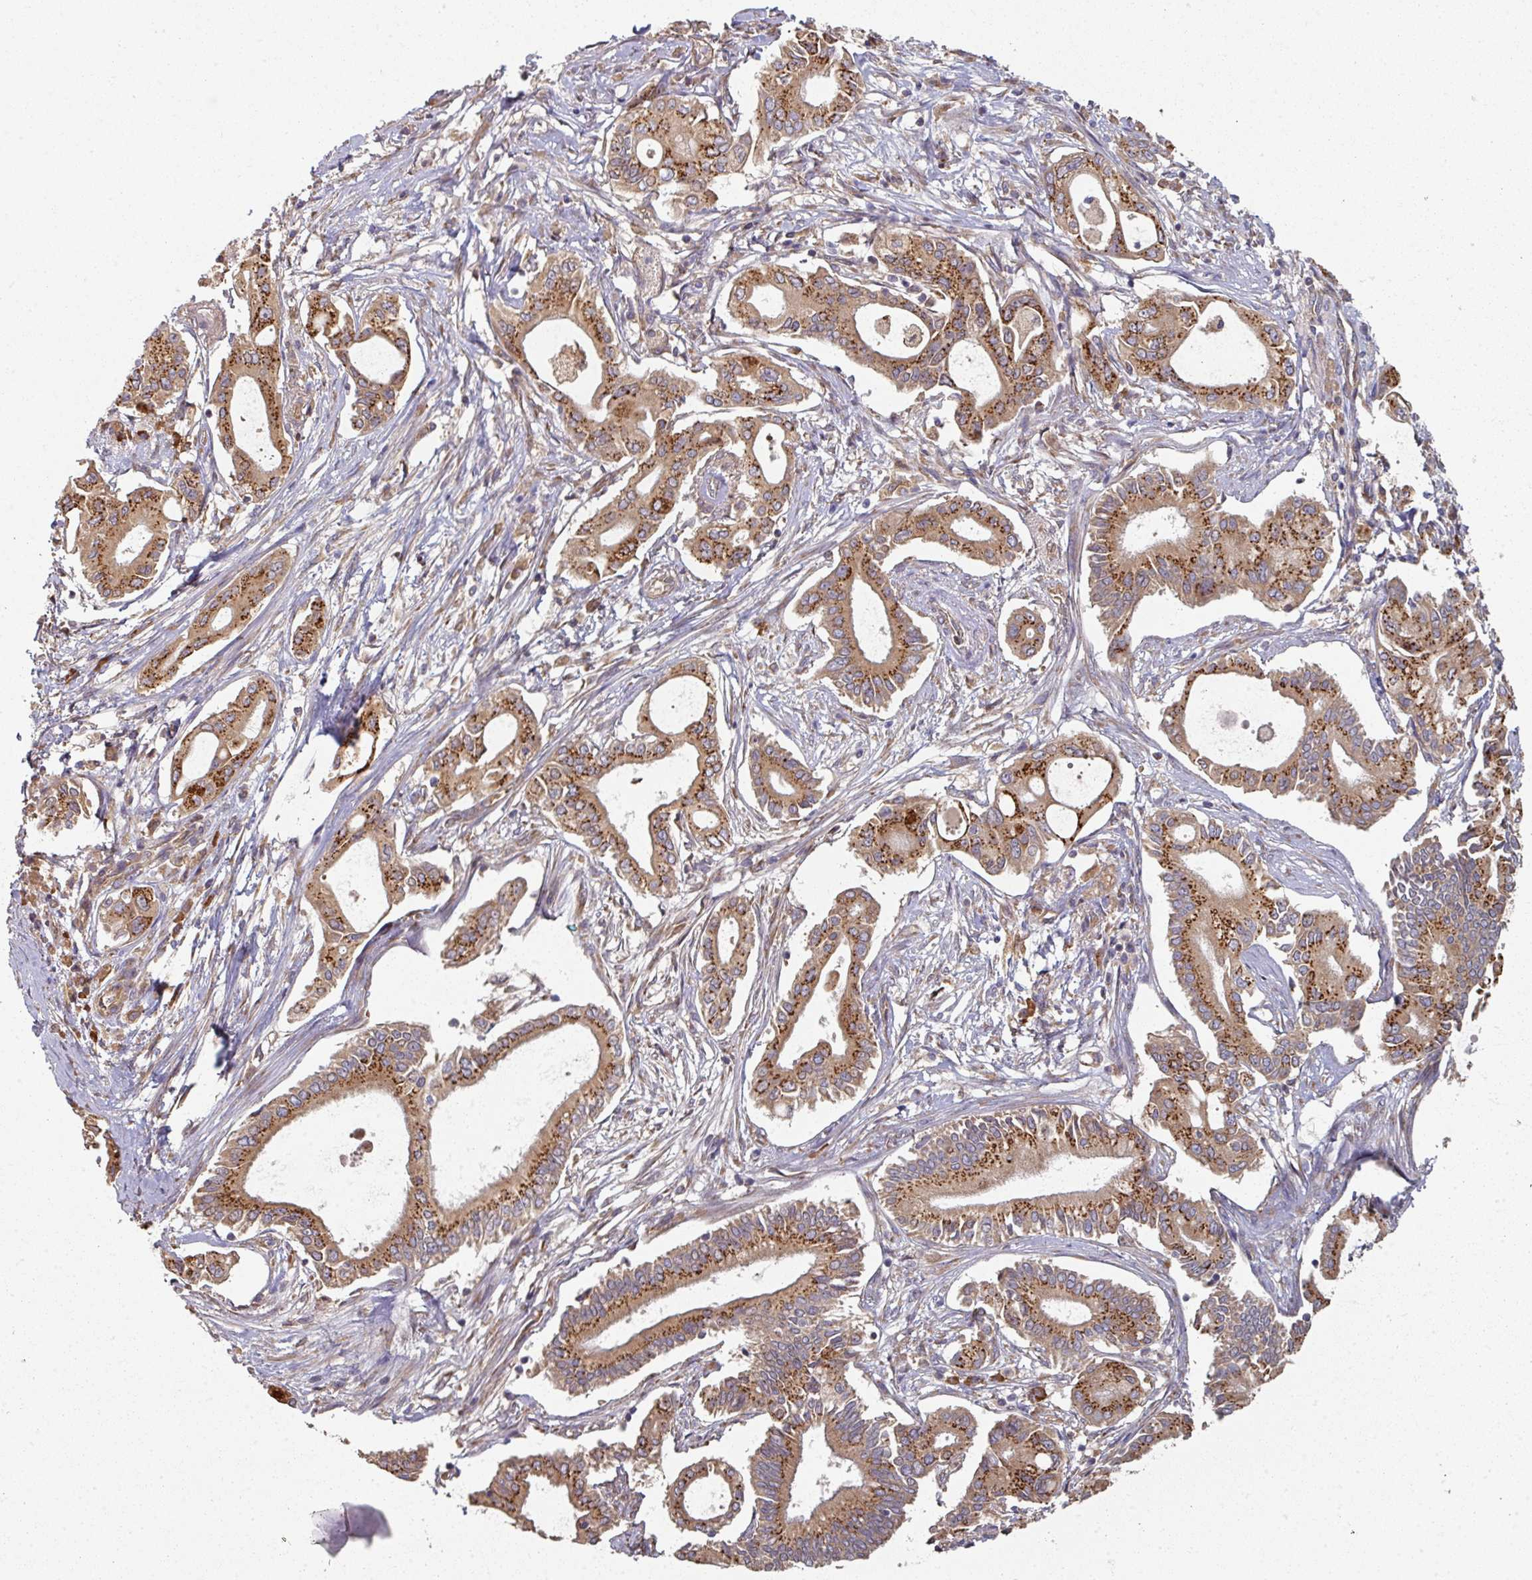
{"staining": {"intensity": "strong", "quantity": ">75%", "location": "cytoplasmic/membranous"}, "tissue": "pancreatic cancer", "cell_type": "Tumor cells", "image_type": "cancer", "snomed": [{"axis": "morphology", "description": "Adenocarcinoma, NOS"}, {"axis": "topography", "description": "Pancreas"}], "caption": "Immunohistochemistry histopathology image of neoplastic tissue: adenocarcinoma (pancreatic) stained using IHC demonstrates high levels of strong protein expression localized specifically in the cytoplasmic/membranous of tumor cells, appearing as a cytoplasmic/membranous brown color.", "gene": "EDEM2", "patient": {"sex": "female", "age": 68}}